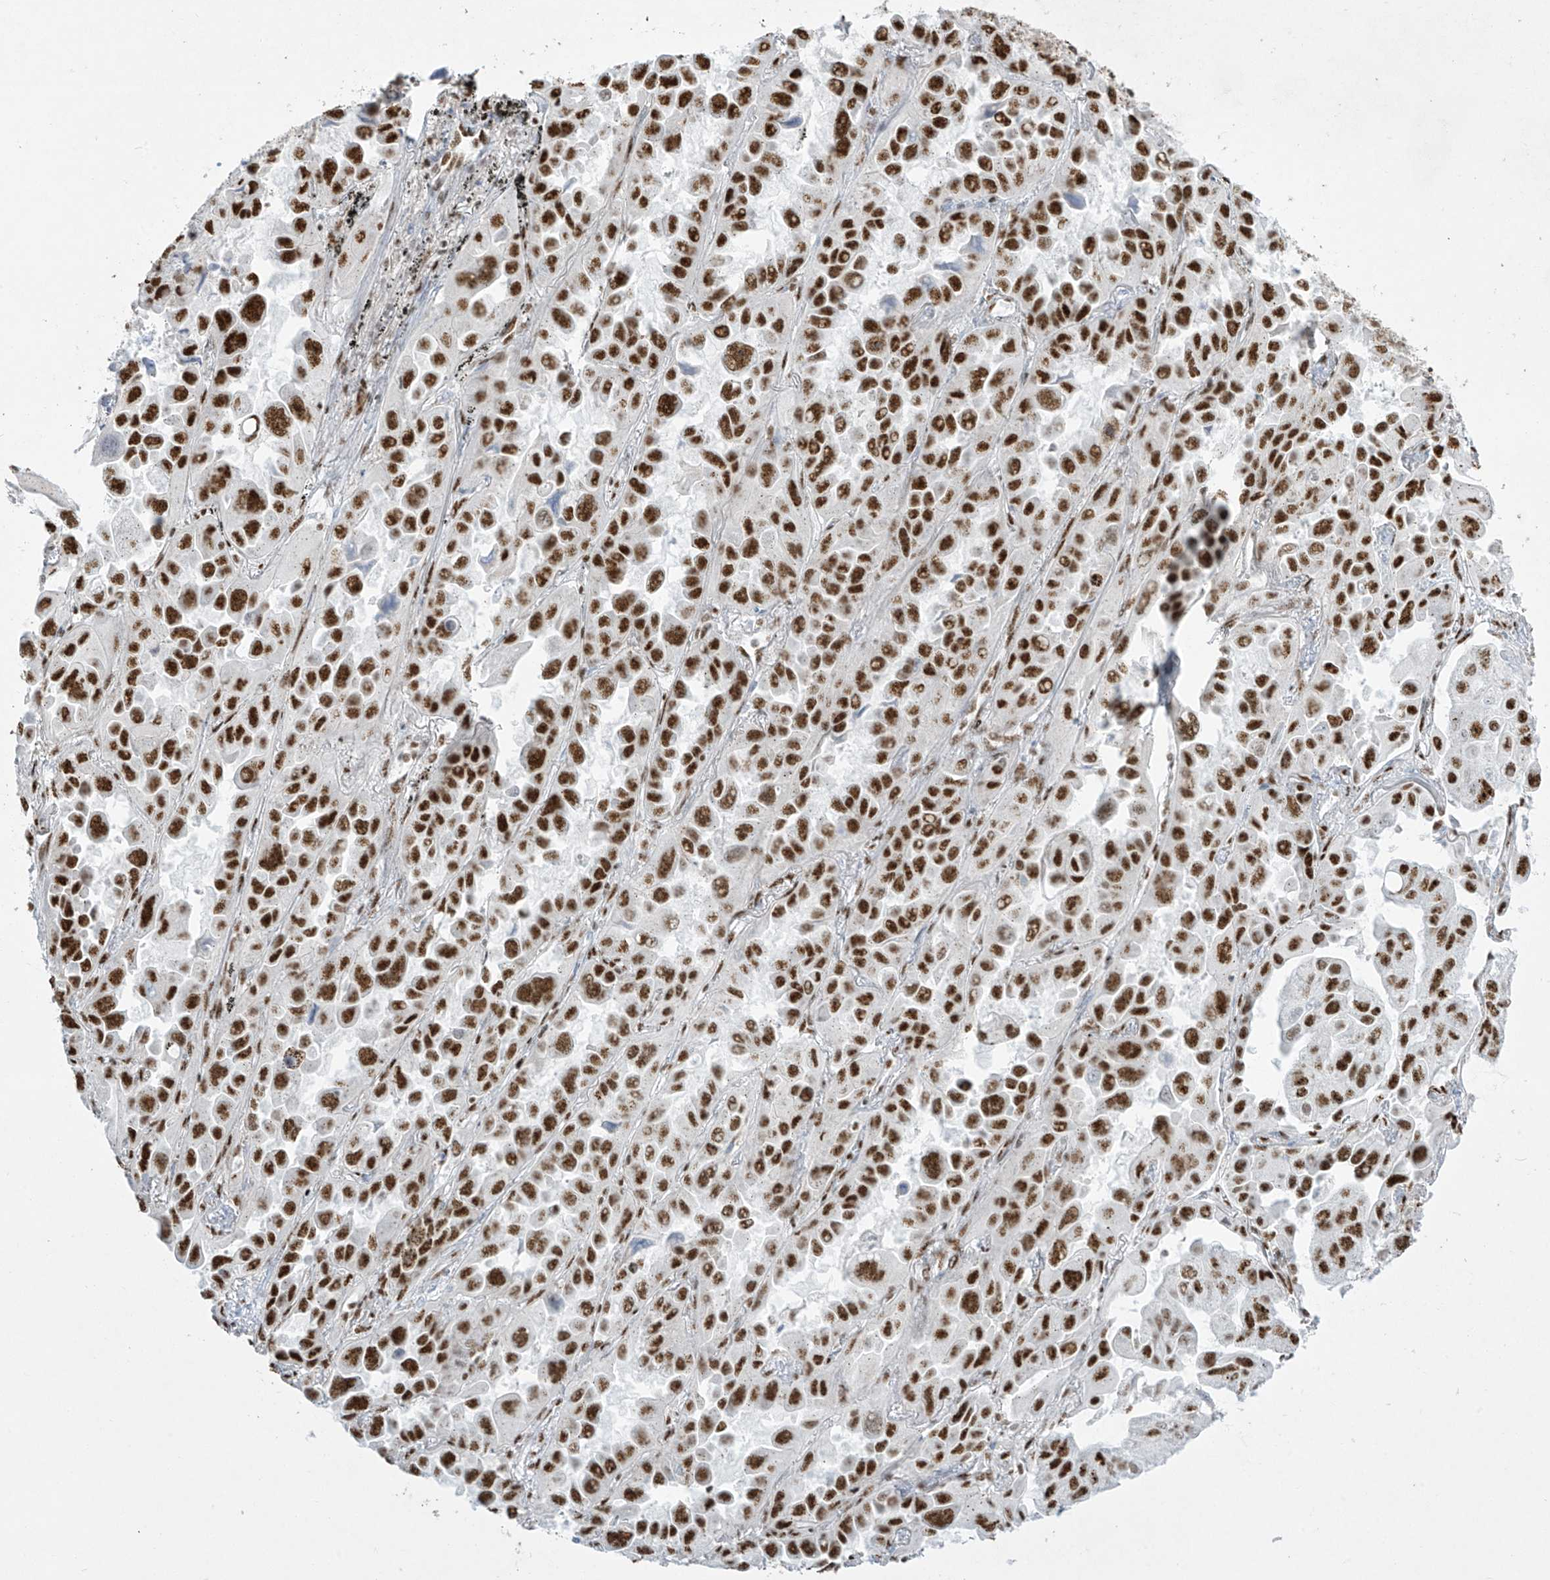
{"staining": {"intensity": "strong", "quantity": ">75%", "location": "nuclear"}, "tissue": "lung cancer", "cell_type": "Tumor cells", "image_type": "cancer", "snomed": [{"axis": "morphology", "description": "Adenocarcinoma, NOS"}, {"axis": "topography", "description": "Lung"}], "caption": "Lung cancer was stained to show a protein in brown. There is high levels of strong nuclear staining in approximately >75% of tumor cells.", "gene": "MS4A6A", "patient": {"sex": "male", "age": 64}}